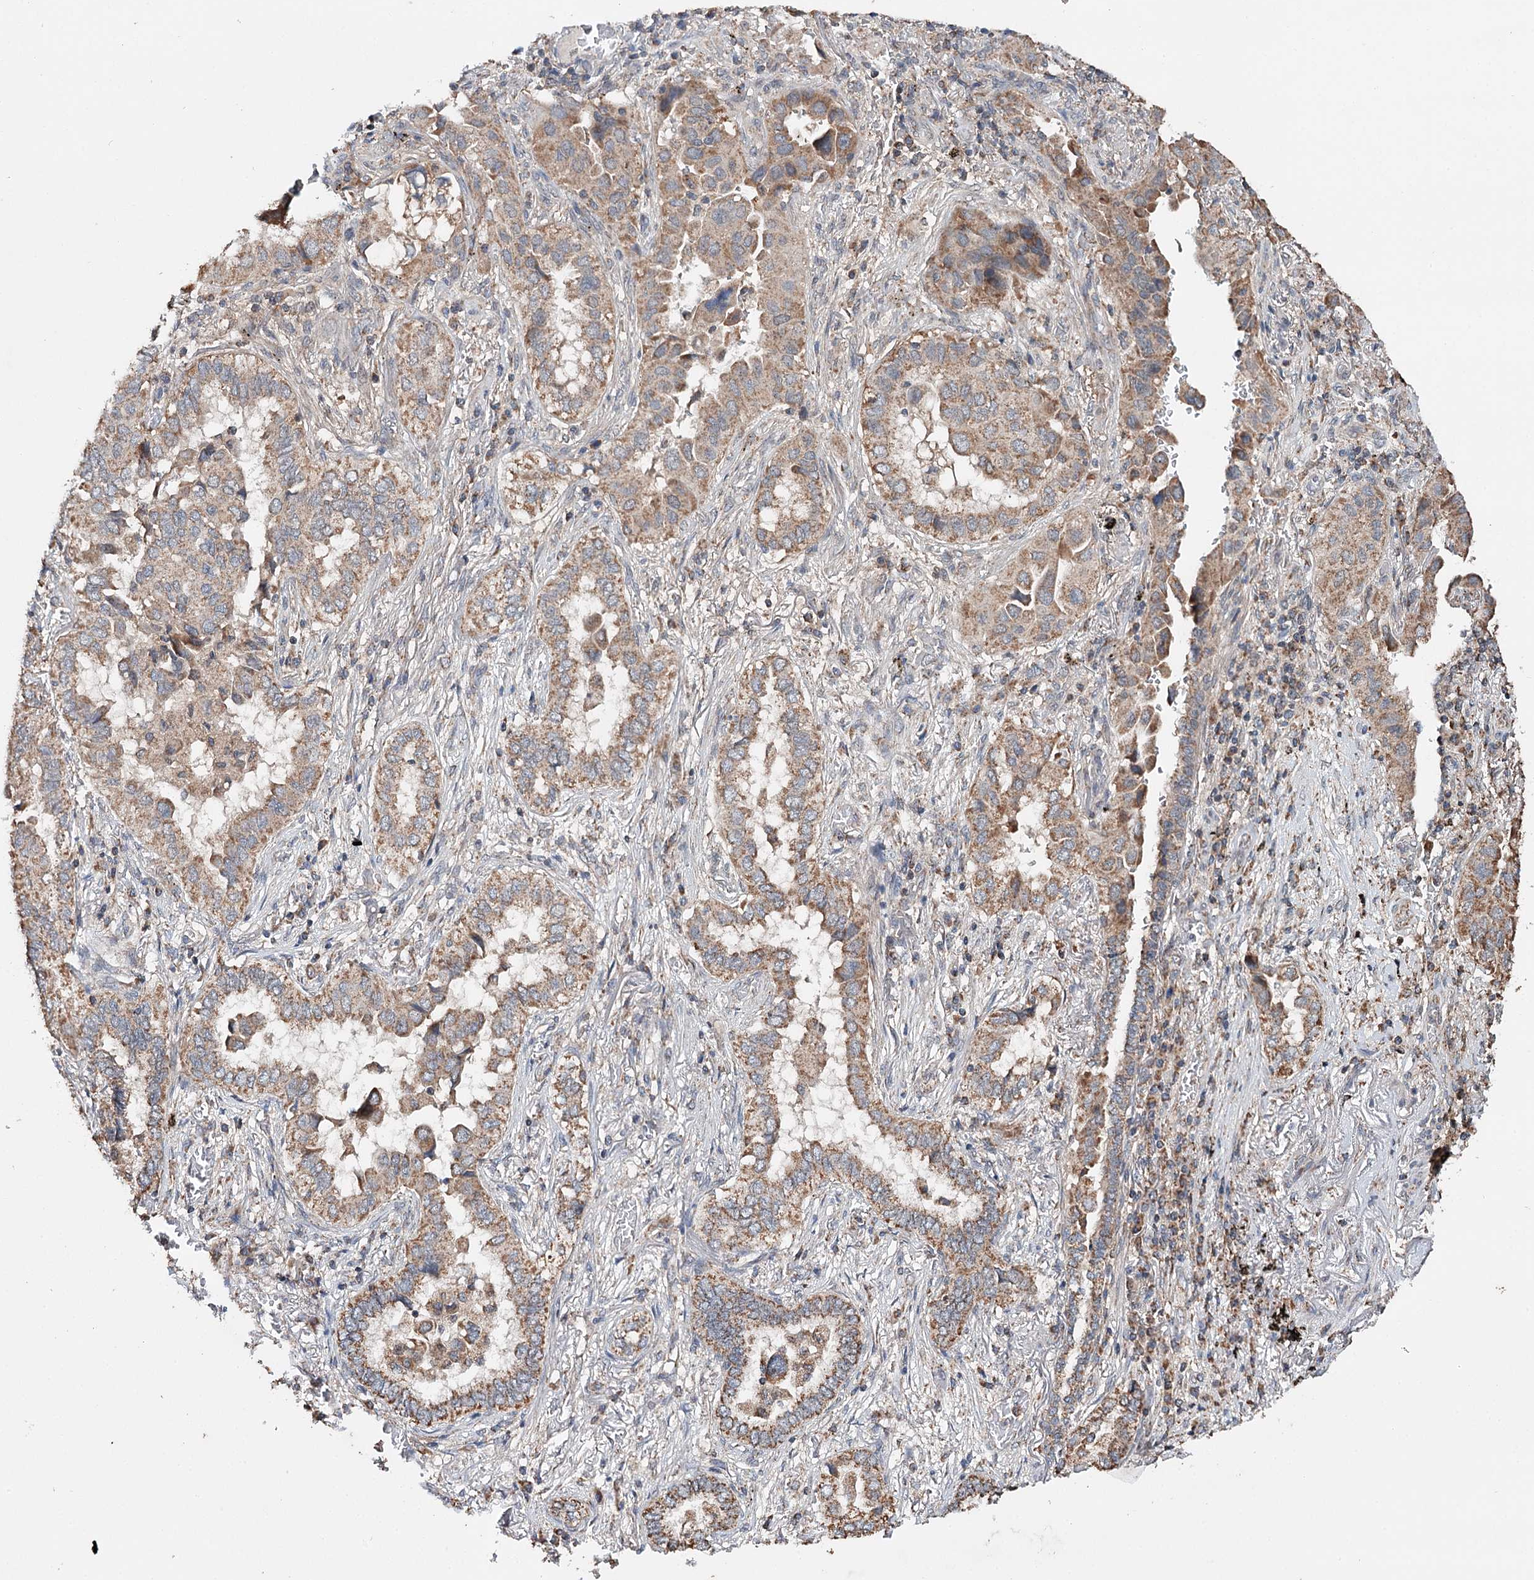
{"staining": {"intensity": "moderate", "quantity": ">75%", "location": "cytoplasmic/membranous"}, "tissue": "lung cancer", "cell_type": "Tumor cells", "image_type": "cancer", "snomed": [{"axis": "morphology", "description": "Adenocarcinoma, NOS"}, {"axis": "topography", "description": "Lung"}], "caption": "Protein expression analysis of adenocarcinoma (lung) reveals moderate cytoplasmic/membranous expression in approximately >75% of tumor cells.", "gene": "PIK3CB", "patient": {"sex": "female", "age": 76}}